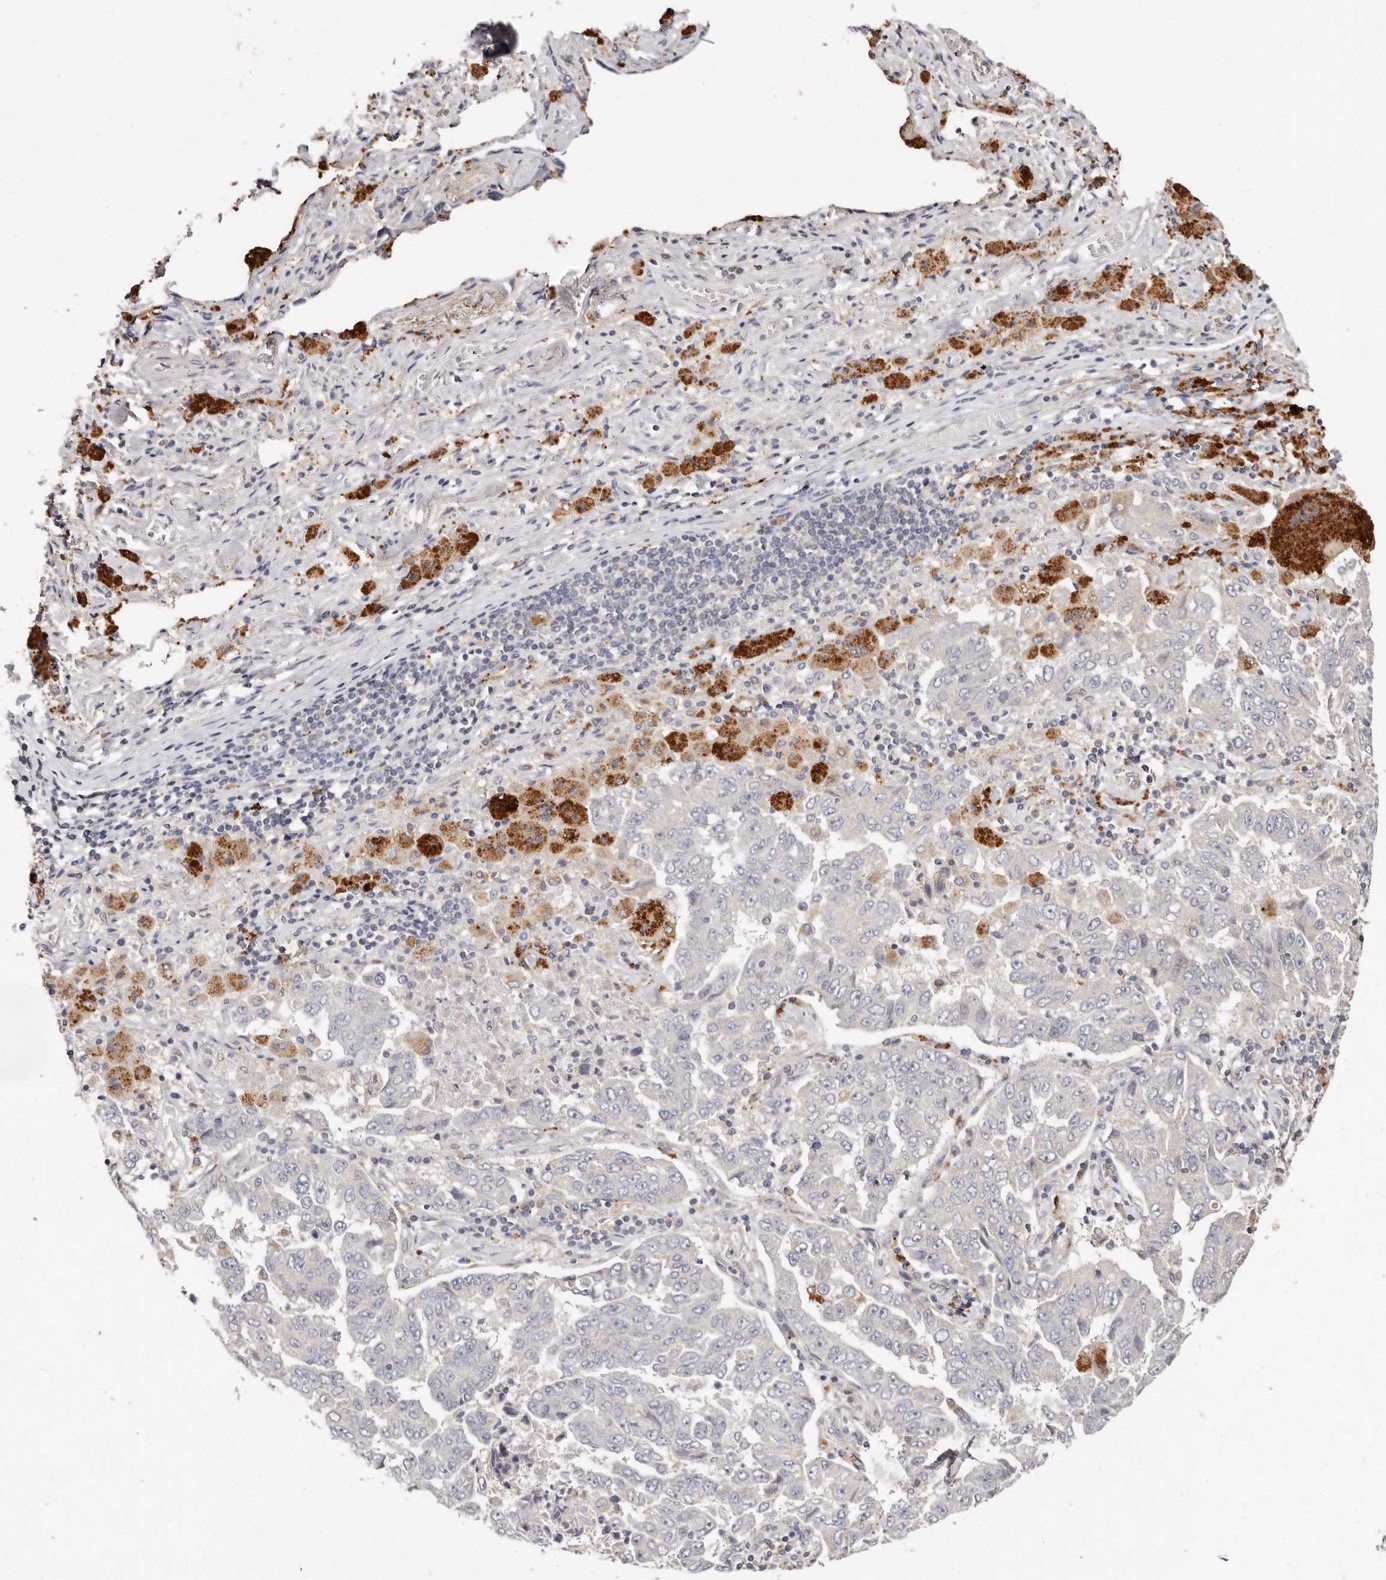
{"staining": {"intensity": "negative", "quantity": "none", "location": "none"}, "tissue": "lung cancer", "cell_type": "Tumor cells", "image_type": "cancer", "snomed": [{"axis": "morphology", "description": "Adenocarcinoma, NOS"}, {"axis": "topography", "description": "Lung"}], "caption": "An IHC photomicrograph of lung adenocarcinoma is shown. There is no staining in tumor cells of lung adenocarcinoma.", "gene": "THBS3", "patient": {"sex": "female", "age": 51}}